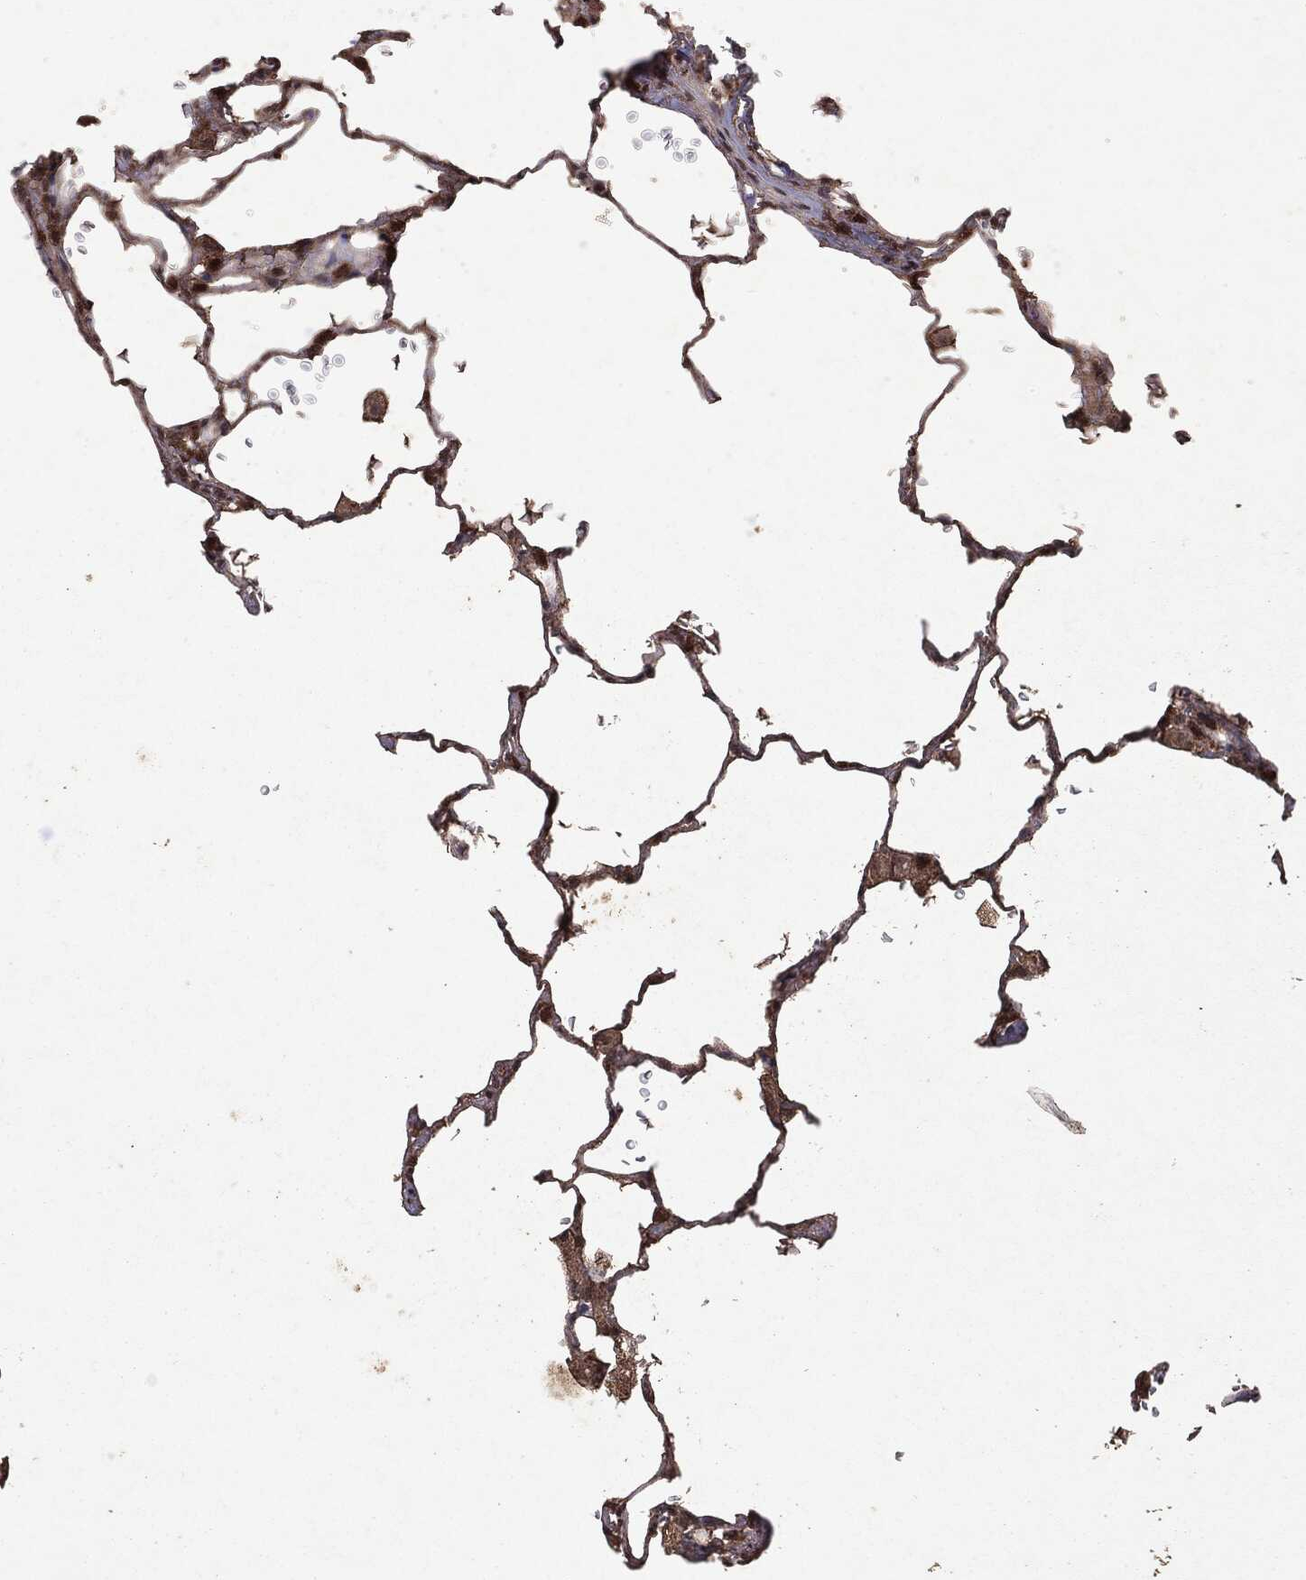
{"staining": {"intensity": "moderate", "quantity": "25%-75%", "location": "cytoplasmic/membranous,nuclear"}, "tissue": "lung", "cell_type": "Alveolar cells", "image_type": "normal", "snomed": [{"axis": "morphology", "description": "Normal tissue, NOS"}, {"axis": "morphology", "description": "Adenocarcinoma, metastatic, NOS"}, {"axis": "topography", "description": "Lung"}], "caption": "Immunohistochemical staining of normal human lung displays medium levels of moderate cytoplasmic/membranous,nuclear positivity in approximately 25%-75% of alveolar cells. The protein of interest is shown in brown color, while the nuclei are stained blue.", "gene": "PEBP1", "patient": {"sex": "male", "age": 45}}